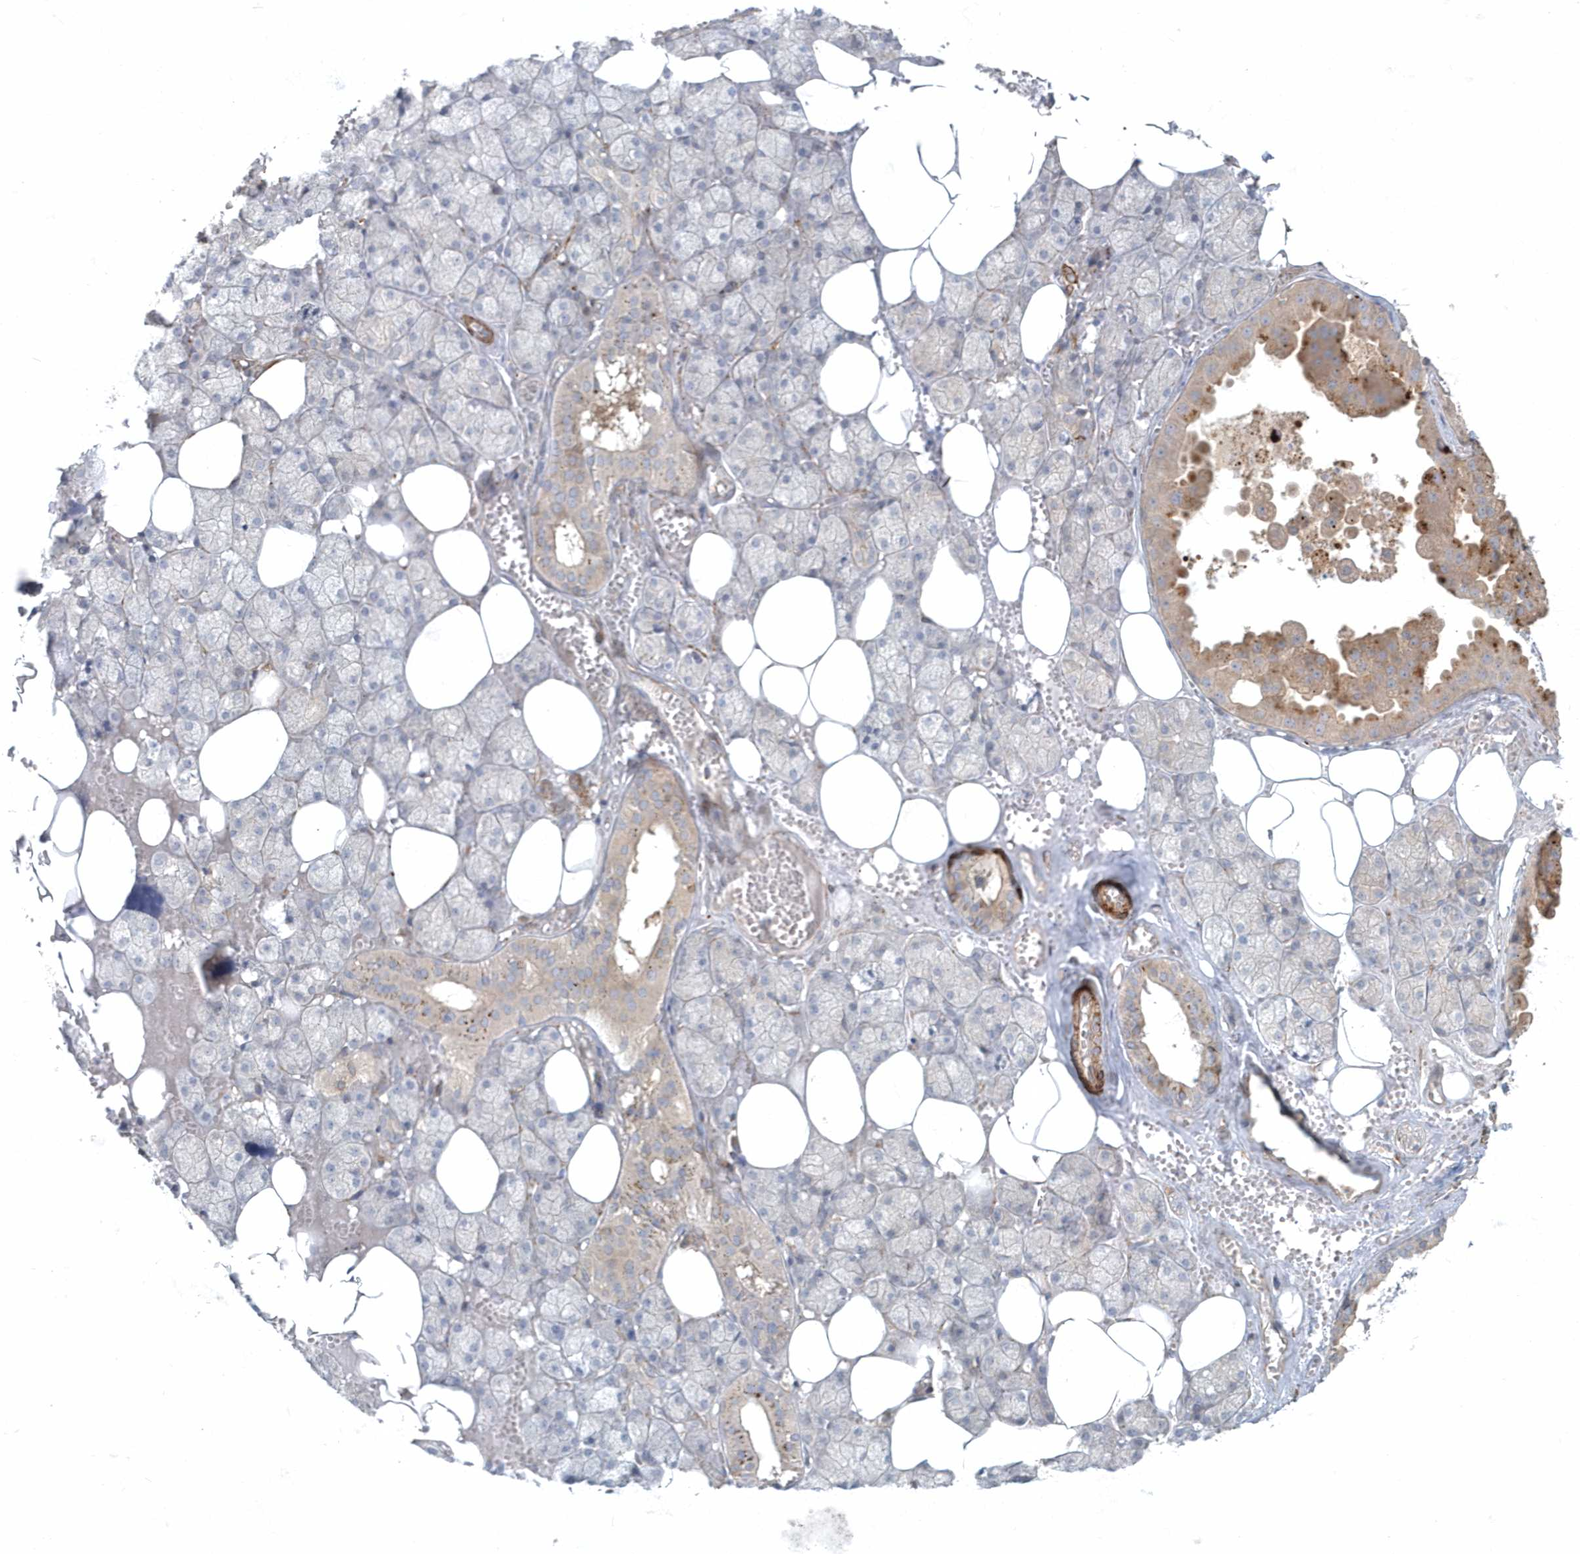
{"staining": {"intensity": "moderate", "quantity": "<25%", "location": "cytoplasmic/membranous"}, "tissue": "salivary gland", "cell_type": "Glandular cells", "image_type": "normal", "snomed": [{"axis": "morphology", "description": "Normal tissue, NOS"}, {"axis": "topography", "description": "Salivary gland"}], "caption": "IHC photomicrograph of benign salivary gland: salivary gland stained using immunohistochemistry (IHC) exhibits low levels of moderate protein expression localized specifically in the cytoplasmic/membranous of glandular cells, appearing as a cytoplasmic/membranous brown color.", "gene": "ARHGEF38", "patient": {"sex": "male", "age": 62}}